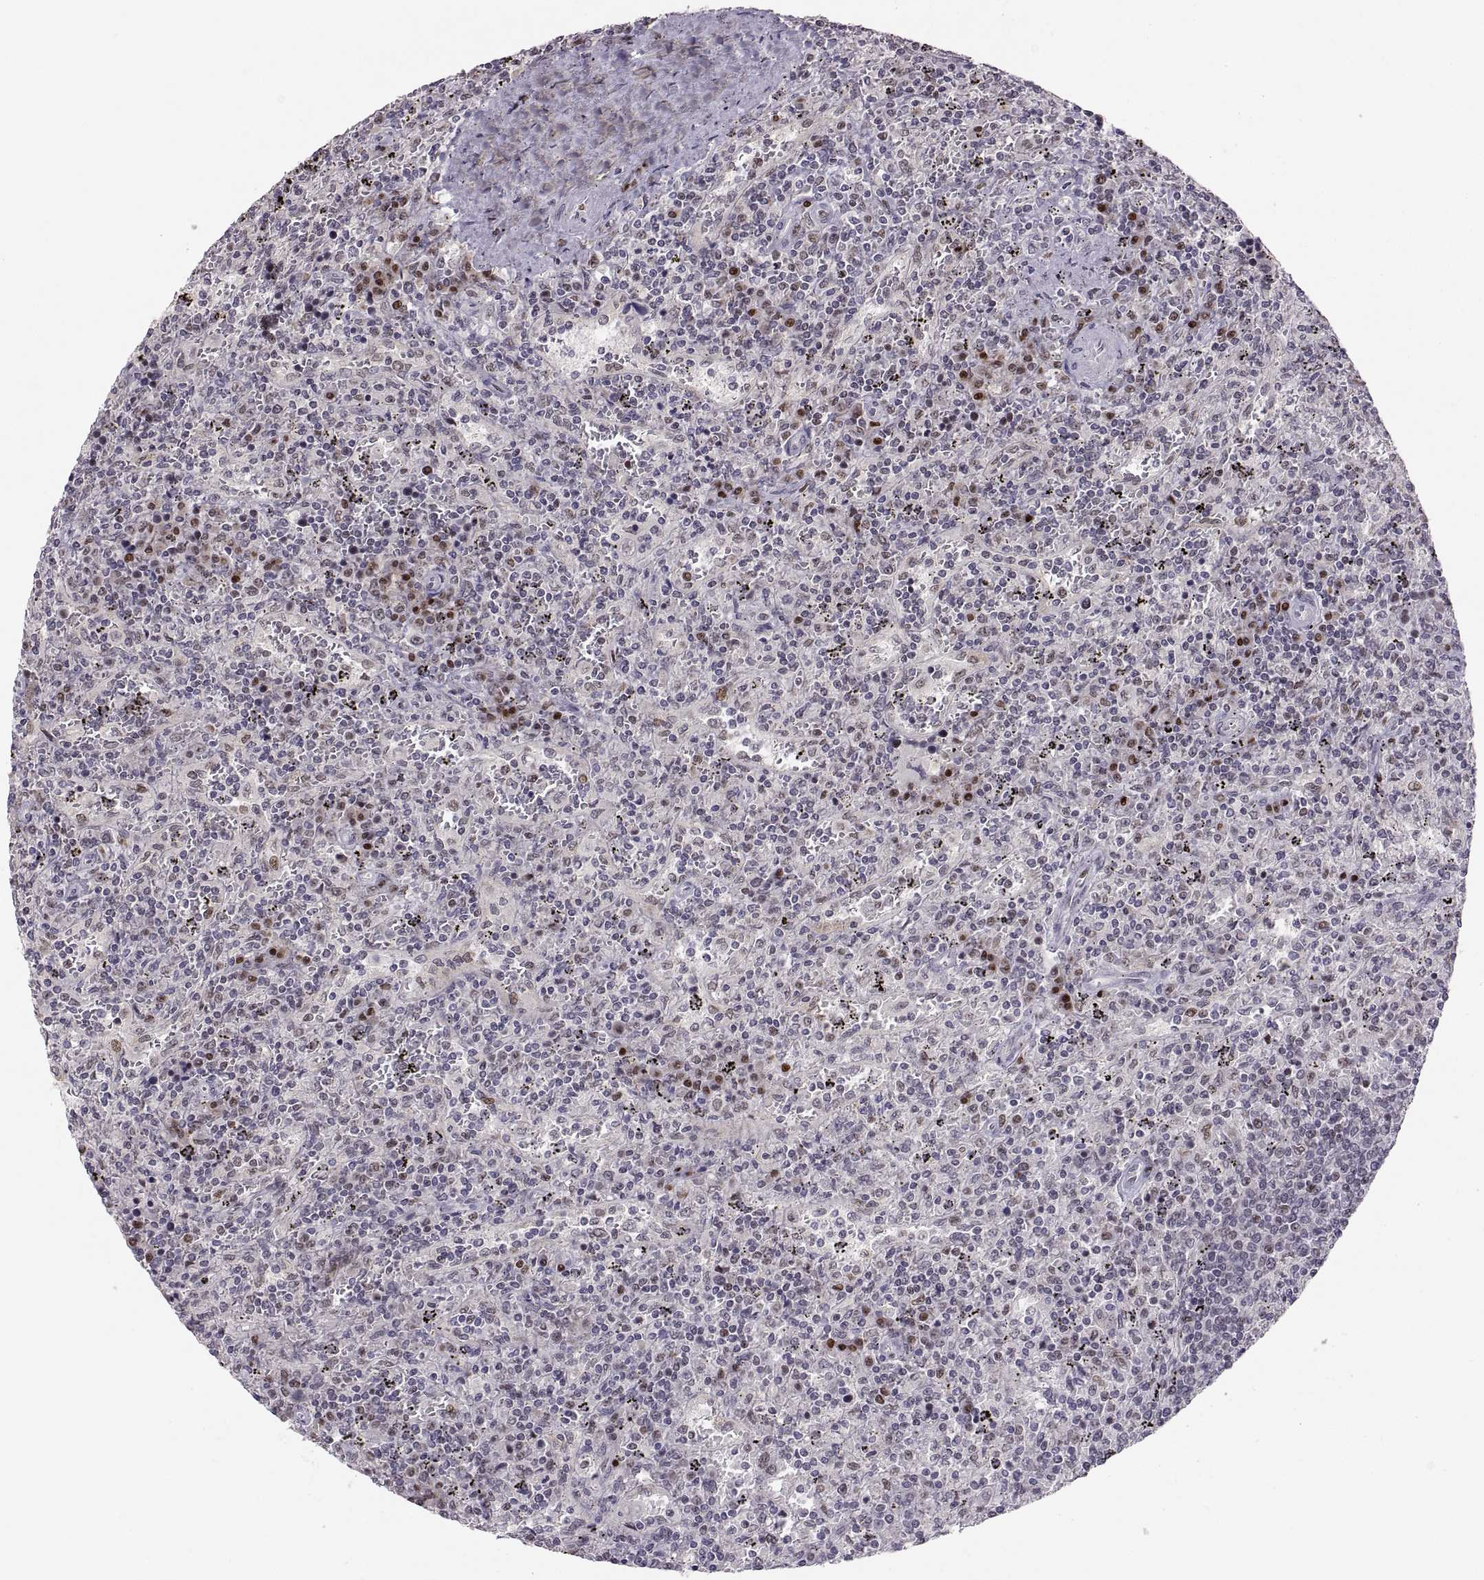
{"staining": {"intensity": "moderate", "quantity": "<25%", "location": "nuclear"}, "tissue": "lymphoma", "cell_type": "Tumor cells", "image_type": "cancer", "snomed": [{"axis": "morphology", "description": "Malignant lymphoma, non-Hodgkin's type, Low grade"}, {"axis": "topography", "description": "Spleen"}], "caption": "An immunohistochemistry (IHC) image of neoplastic tissue is shown. Protein staining in brown highlights moderate nuclear positivity in low-grade malignant lymphoma, non-Hodgkin's type within tumor cells.", "gene": "SNAI1", "patient": {"sex": "male", "age": 62}}